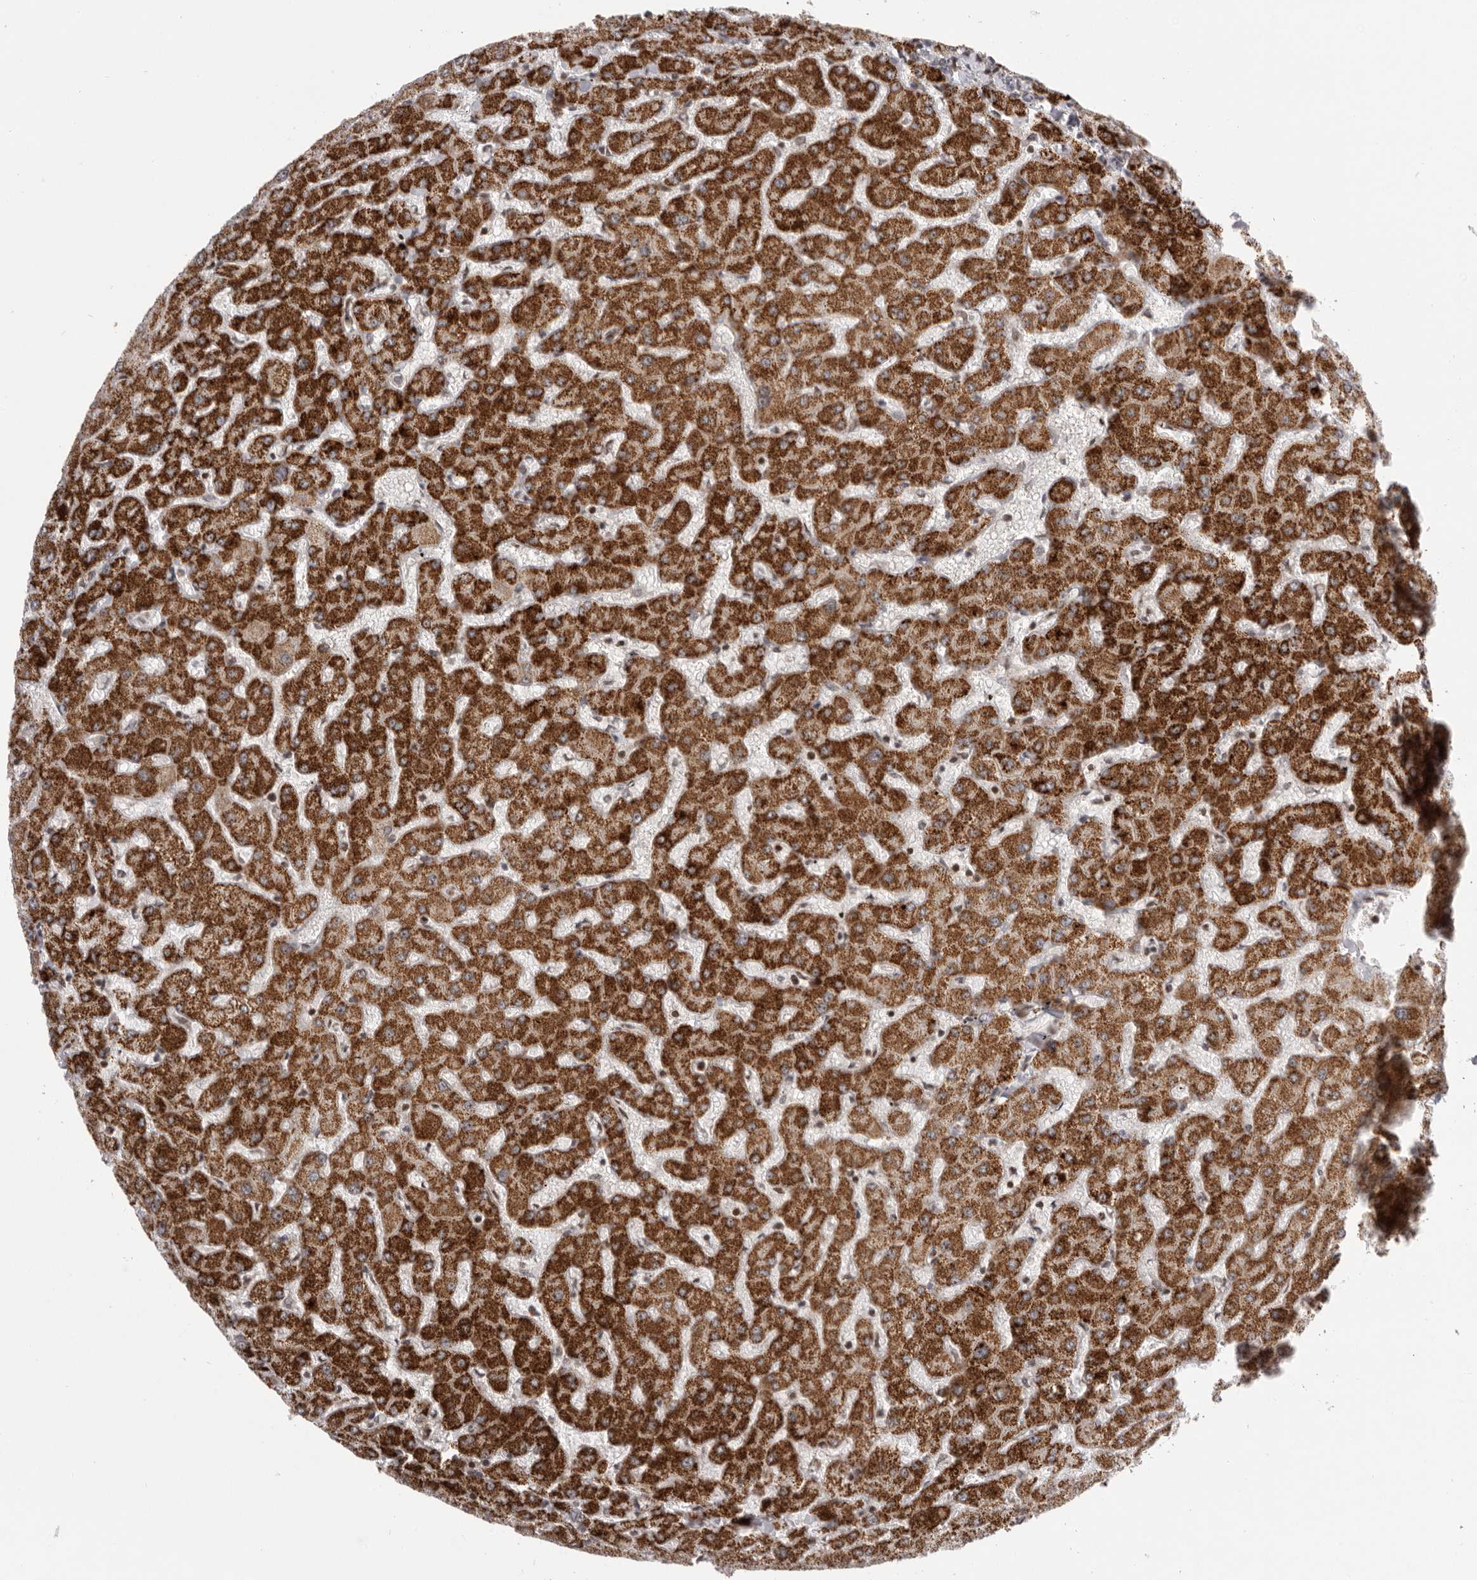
{"staining": {"intensity": "moderate", "quantity": "<25%", "location": "nuclear"}, "tissue": "liver", "cell_type": "Cholangiocytes", "image_type": "normal", "snomed": [{"axis": "morphology", "description": "Normal tissue, NOS"}, {"axis": "topography", "description": "Liver"}], "caption": "This micrograph shows IHC staining of unremarkable human liver, with low moderate nuclear expression in approximately <25% of cholangiocytes.", "gene": "AZIN1", "patient": {"sex": "female", "age": 63}}